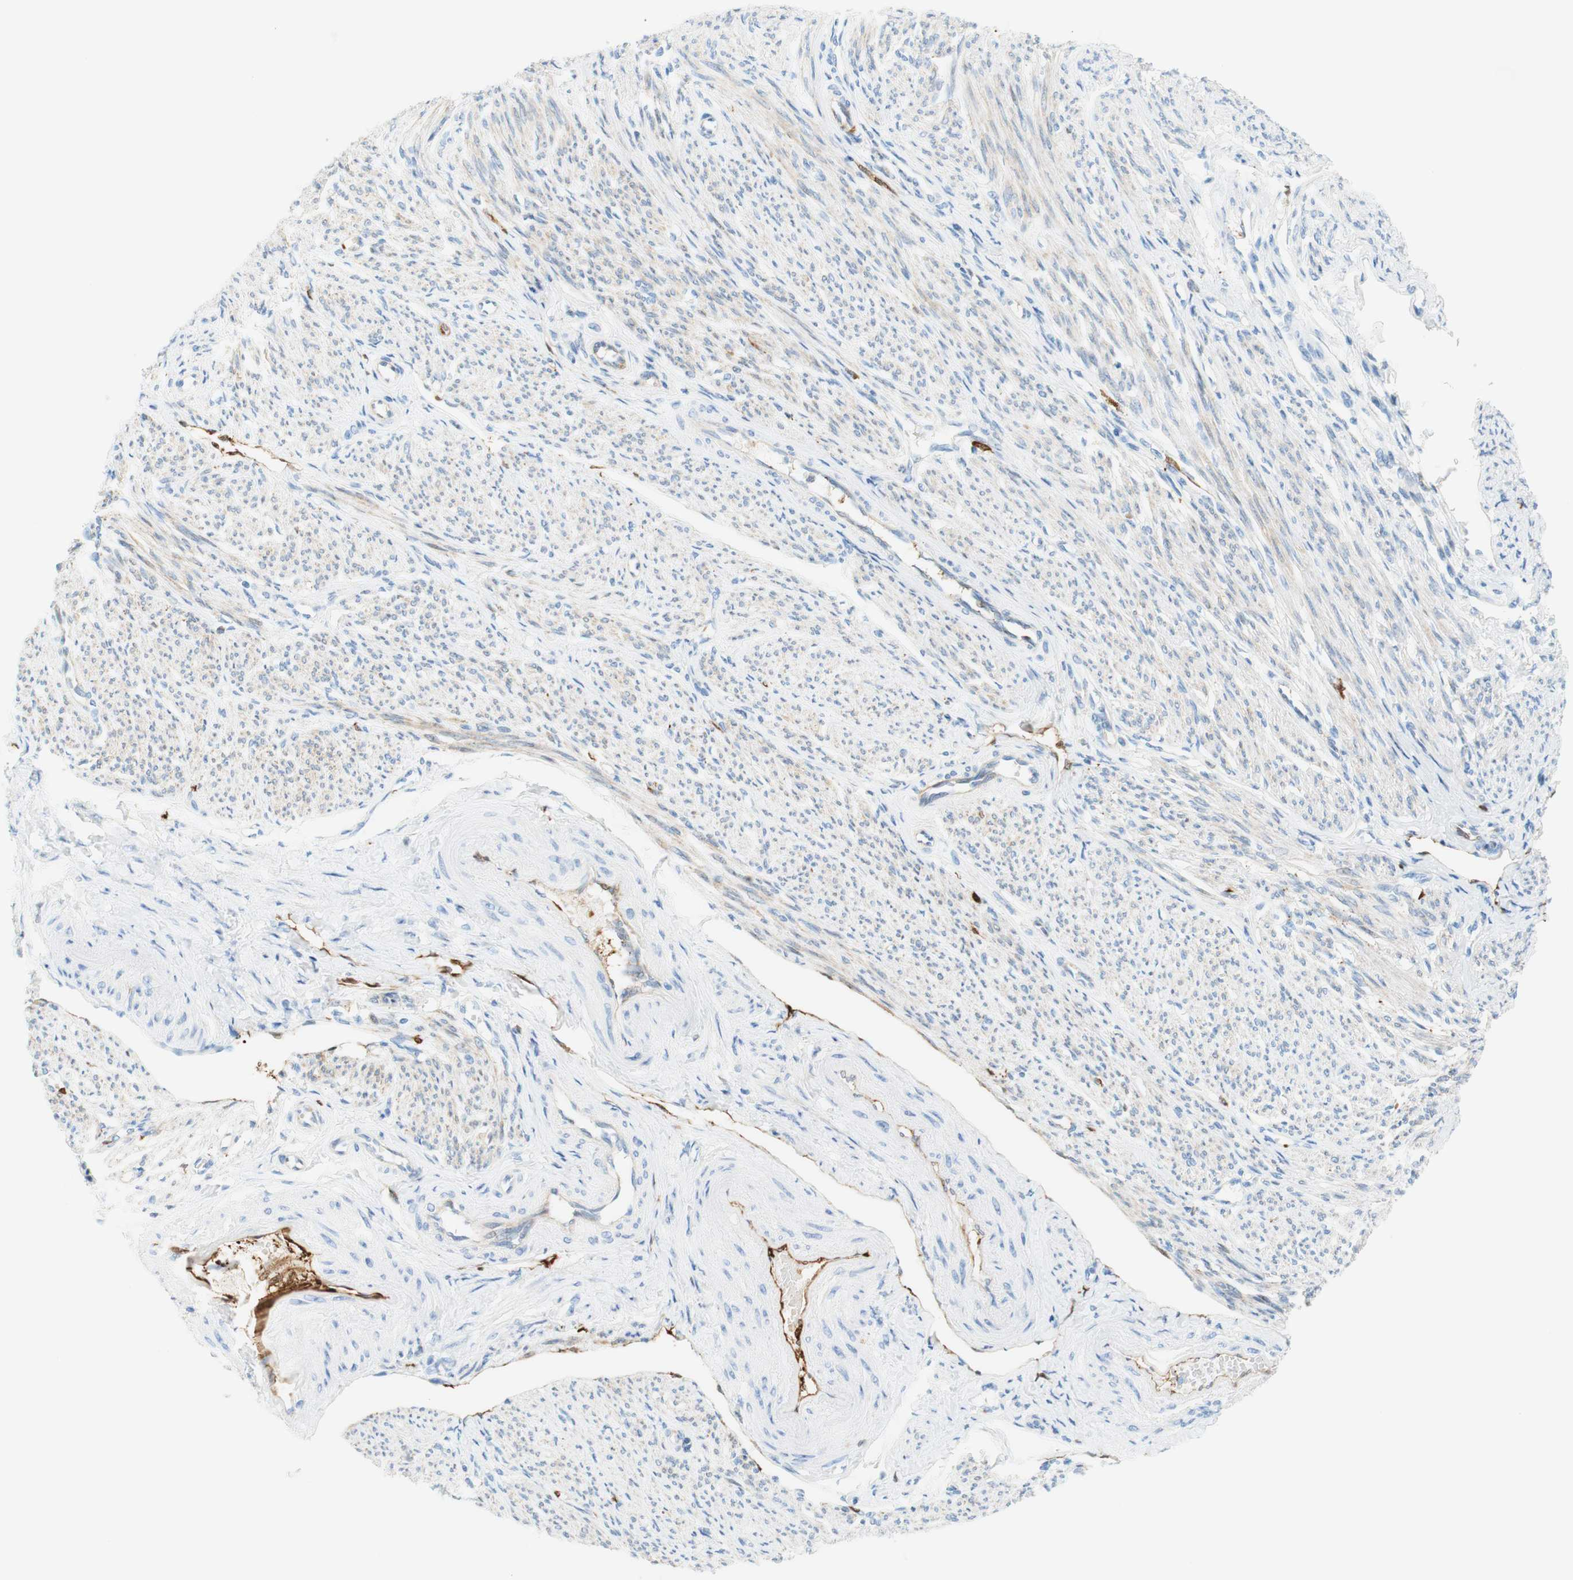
{"staining": {"intensity": "weak", "quantity": "25%-75%", "location": "cytoplasmic/membranous"}, "tissue": "smooth muscle", "cell_type": "Smooth muscle cells", "image_type": "normal", "snomed": [{"axis": "morphology", "description": "Normal tissue, NOS"}, {"axis": "topography", "description": "Smooth muscle"}], "caption": "DAB (3,3'-diaminobenzidine) immunohistochemical staining of unremarkable human smooth muscle reveals weak cytoplasmic/membranous protein staining in approximately 25%-75% of smooth muscle cells. Immunohistochemistry (ihc) stains the protein of interest in brown and the nuclei are stained blue.", "gene": "STMN1", "patient": {"sex": "female", "age": 65}}